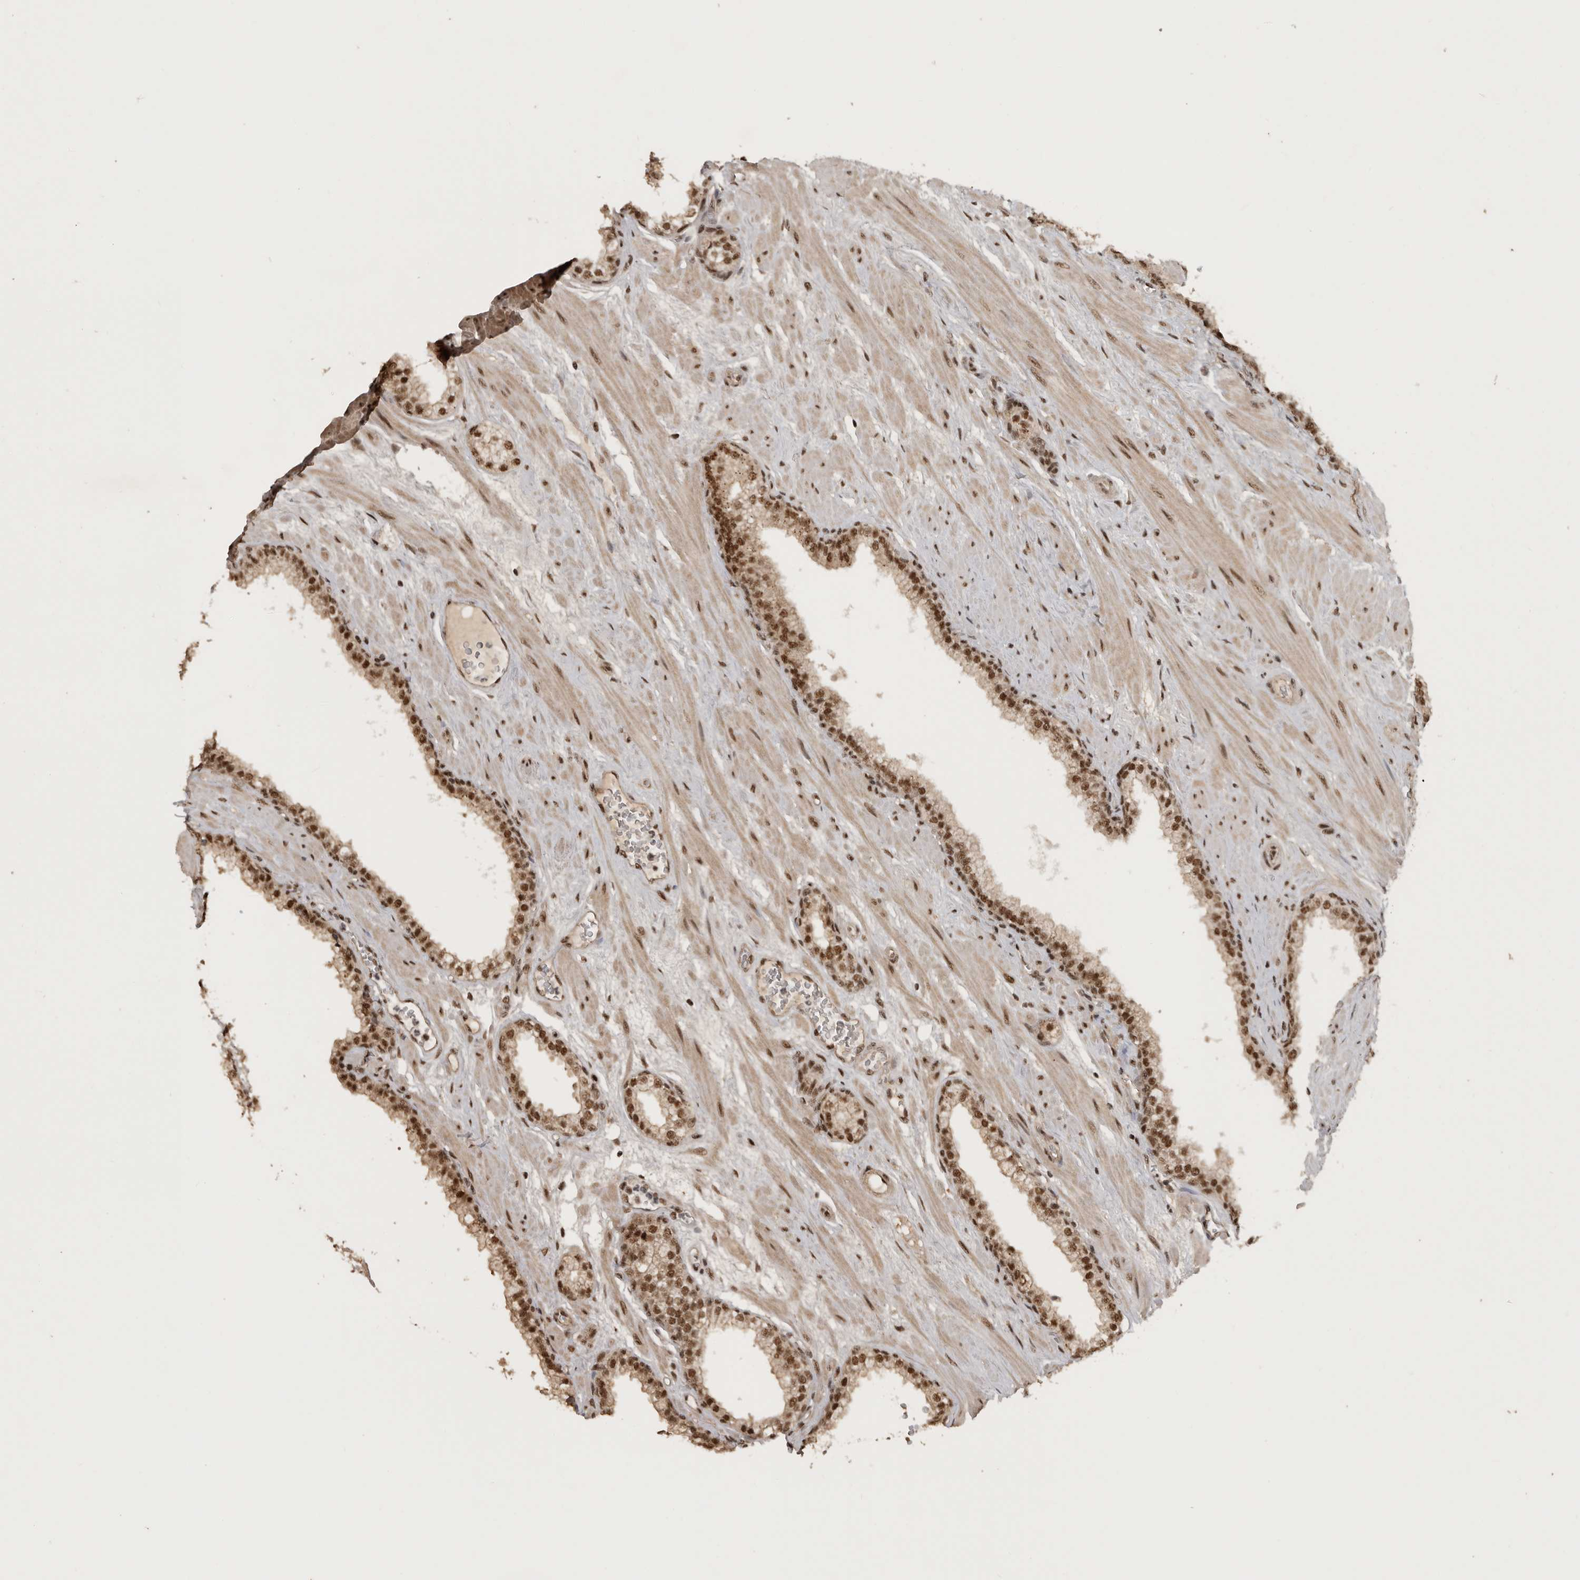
{"staining": {"intensity": "strong", "quantity": ">75%", "location": "nuclear"}, "tissue": "prostate", "cell_type": "Glandular cells", "image_type": "normal", "snomed": [{"axis": "morphology", "description": "Normal tissue, NOS"}, {"axis": "morphology", "description": "Urothelial carcinoma, Low grade"}, {"axis": "topography", "description": "Urinary bladder"}, {"axis": "topography", "description": "Prostate"}], "caption": "Protein expression by immunohistochemistry displays strong nuclear staining in approximately >75% of glandular cells in benign prostate. The staining is performed using DAB (3,3'-diaminobenzidine) brown chromogen to label protein expression. The nuclei are counter-stained blue using hematoxylin.", "gene": "CBLL1", "patient": {"sex": "male", "age": 60}}